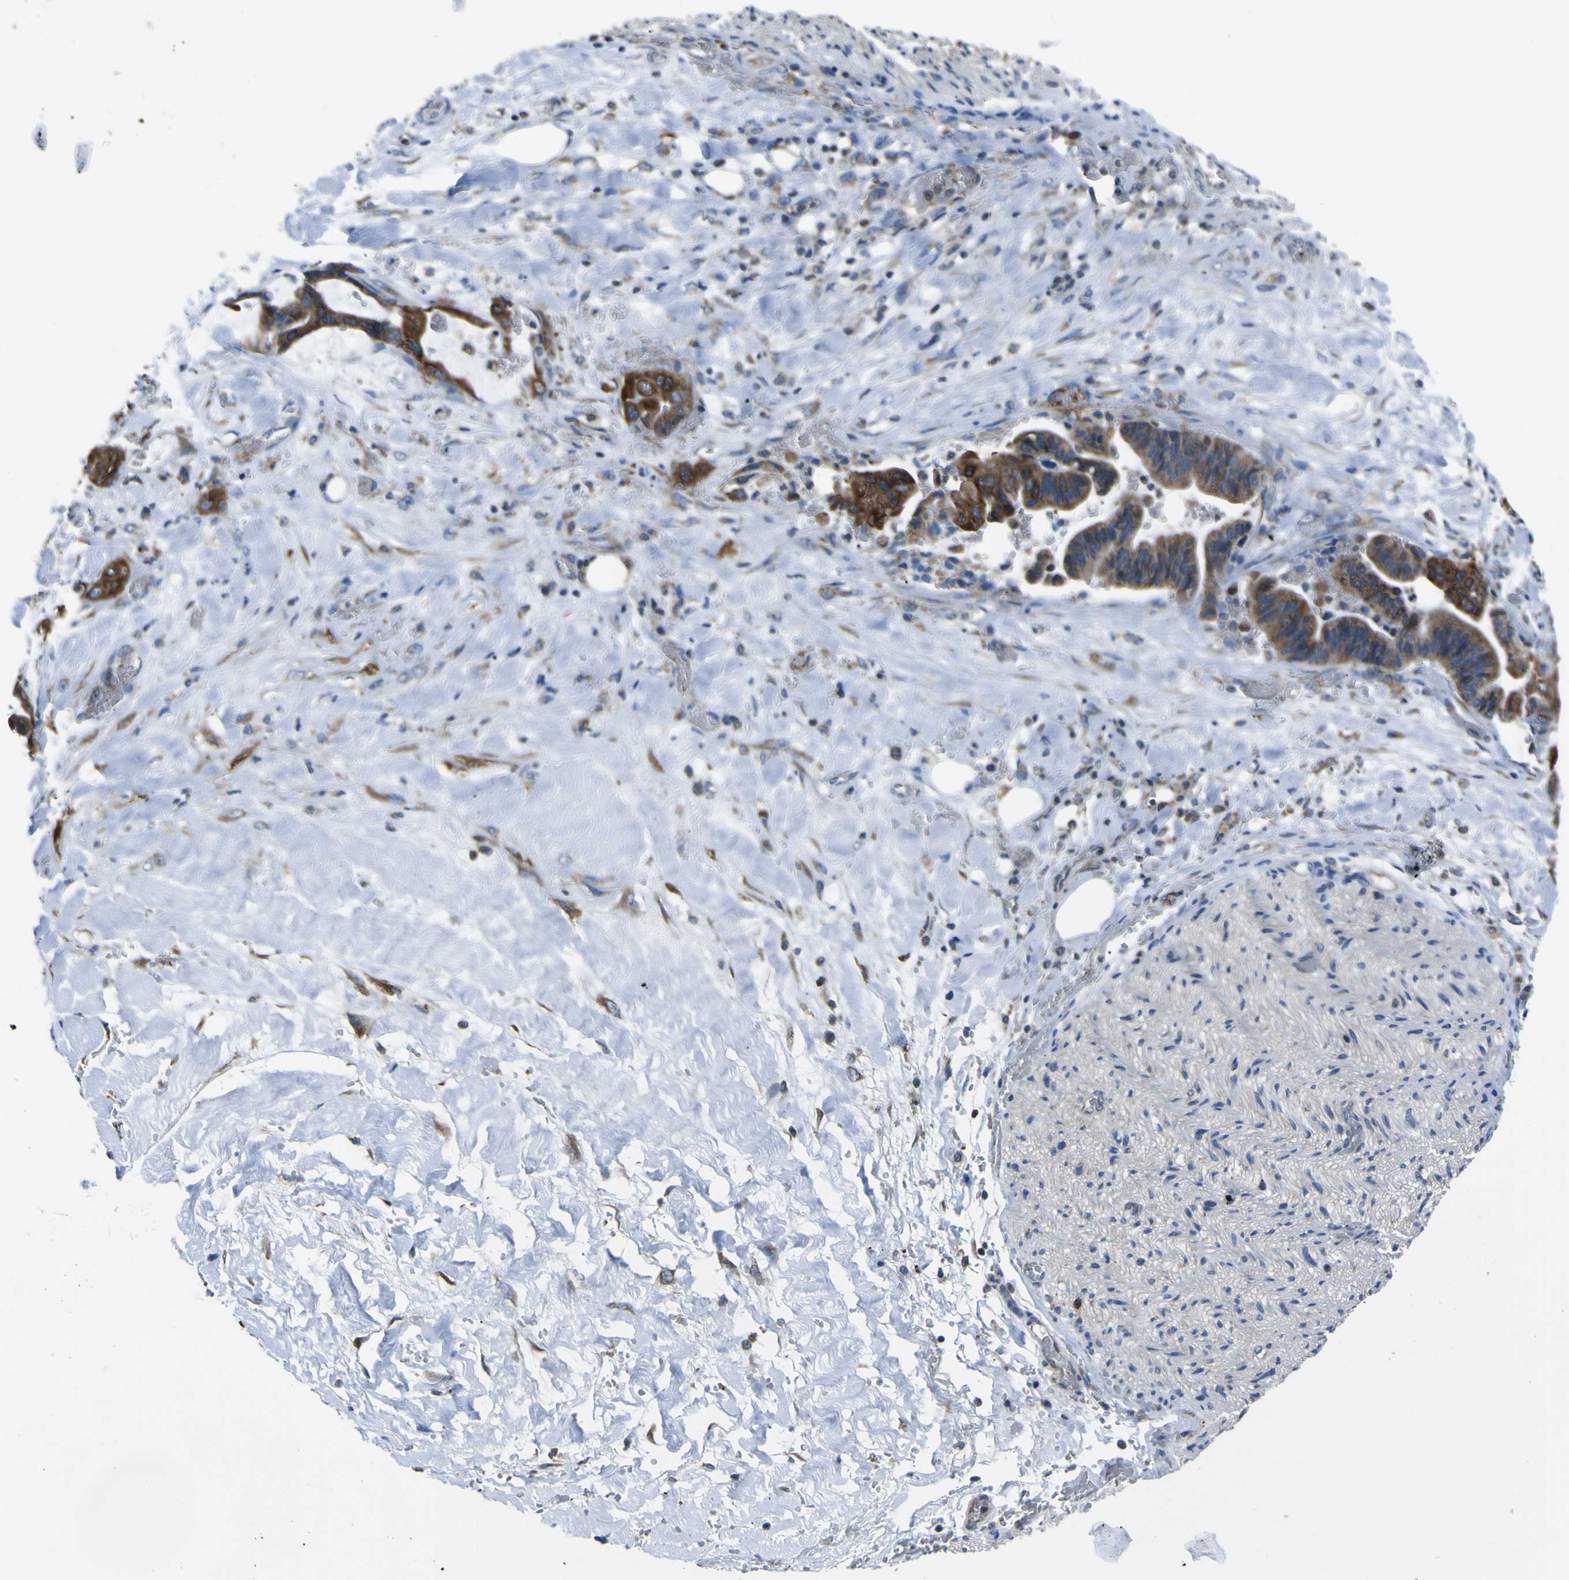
{"staining": {"intensity": "strong", "quantity": ">75%", "location": "cytoplasmic/membranous"}, "tissue": "liver cancer", "cell_type": "Tumor cells", "image_type": "cancer", "snomed": [{"axis": "morphology", "description": "Cholangiocarcinoma"}, {"axis": "topography", "description": "Liver"}], "caption": "A brown stain highlights strong cytoplasmic/membranous staining of a protein in cholangiocarcinoma (liver) tumor cells.", "gene": "STIM1", "patient": {"sex": "female", "age": 61}}